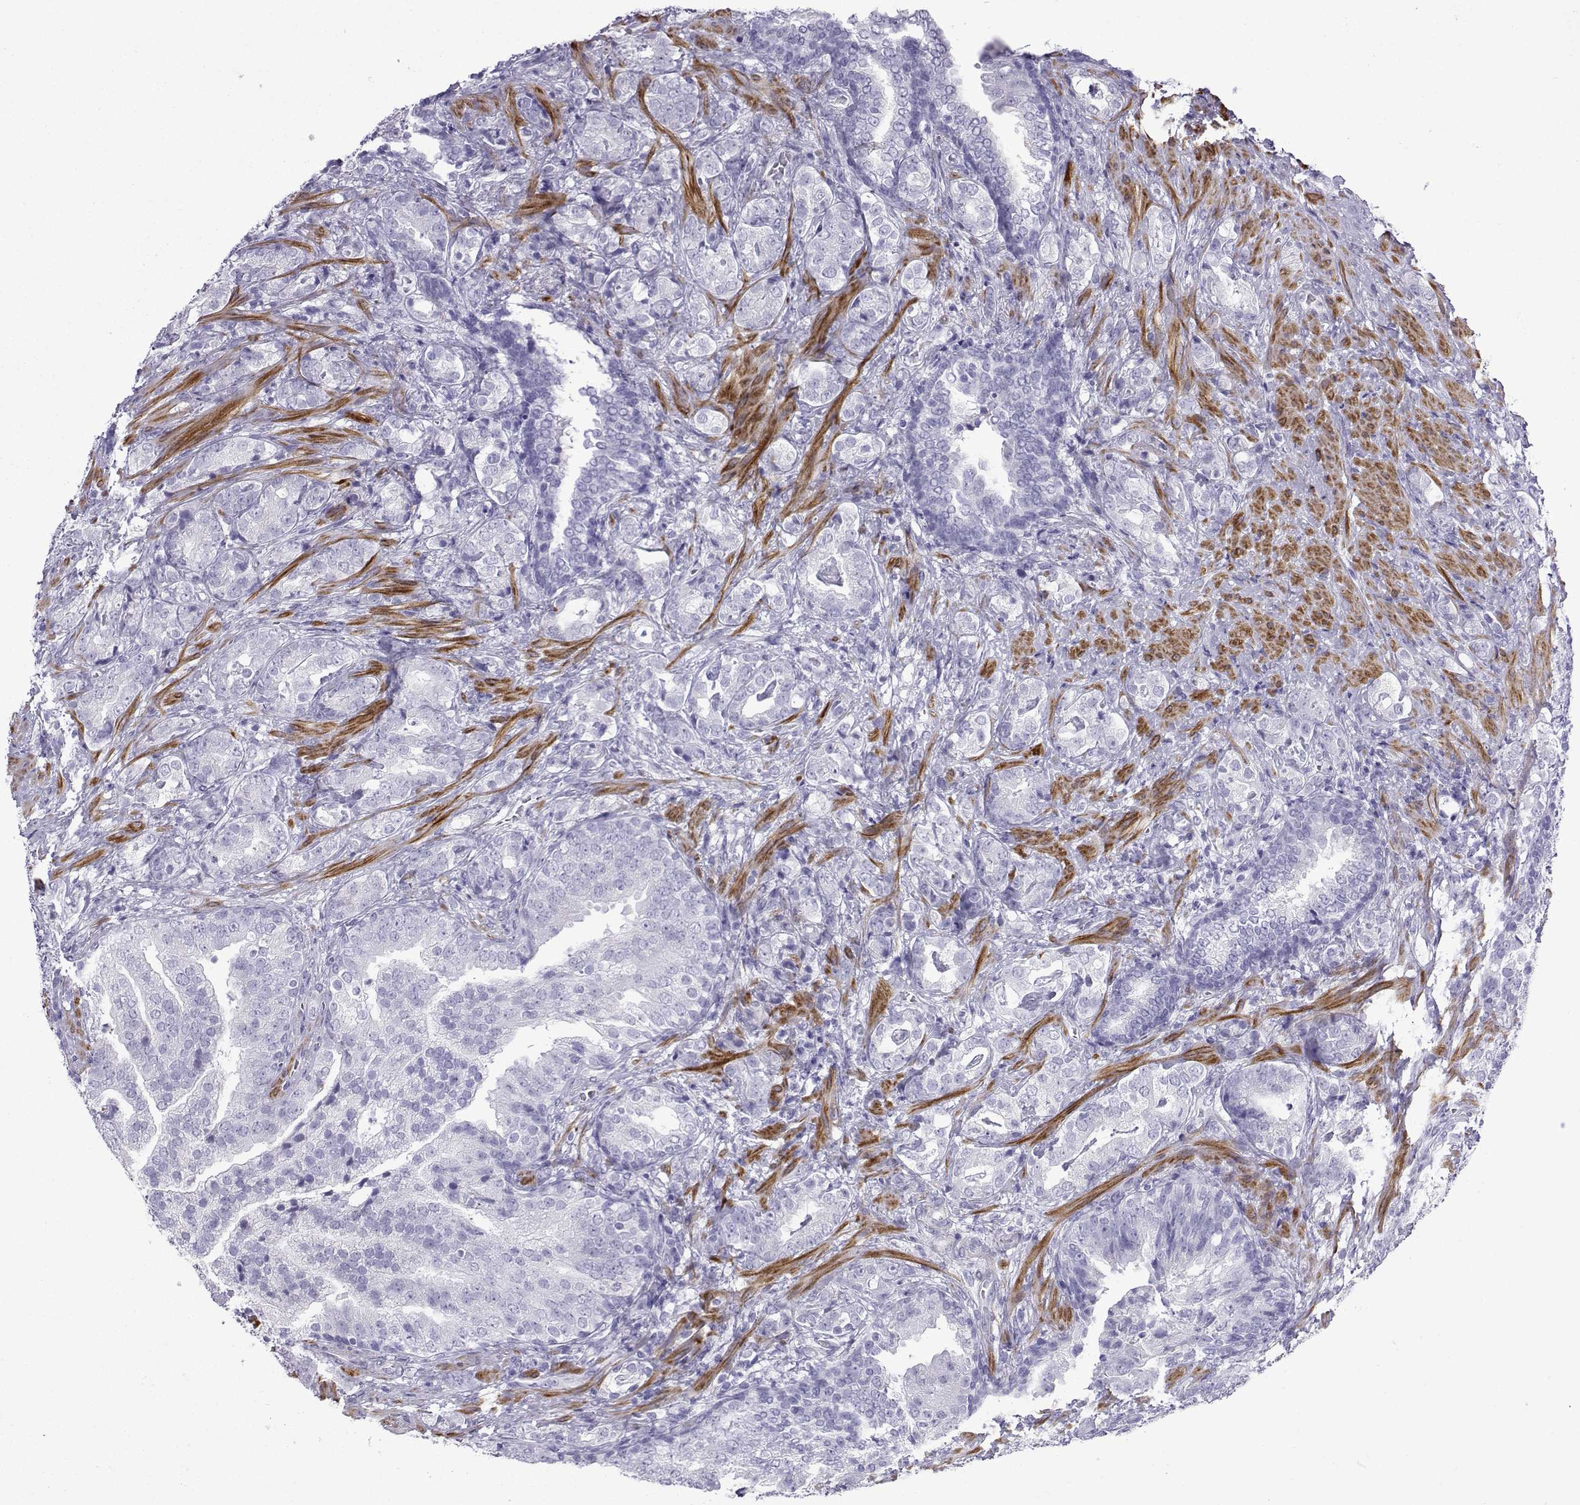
{"staining": {"intensity": "negative", "quantity": "none", "location": "none"}, "tissue": "prostate cancer", "cell_type": "Tumor cells", "image_type": "cancer", "snomed": [{"axis": "morphology", "description": "Adenocarcinoma, NOS"}, {"axis": "topography", "description": "Prostate"}], "caption": "The photomicrograph shows no staining of tumor cells in adenocarcinoma (prostate).", "gene": "KCNF1", "patient": {"sex": "male", "age": 57}}